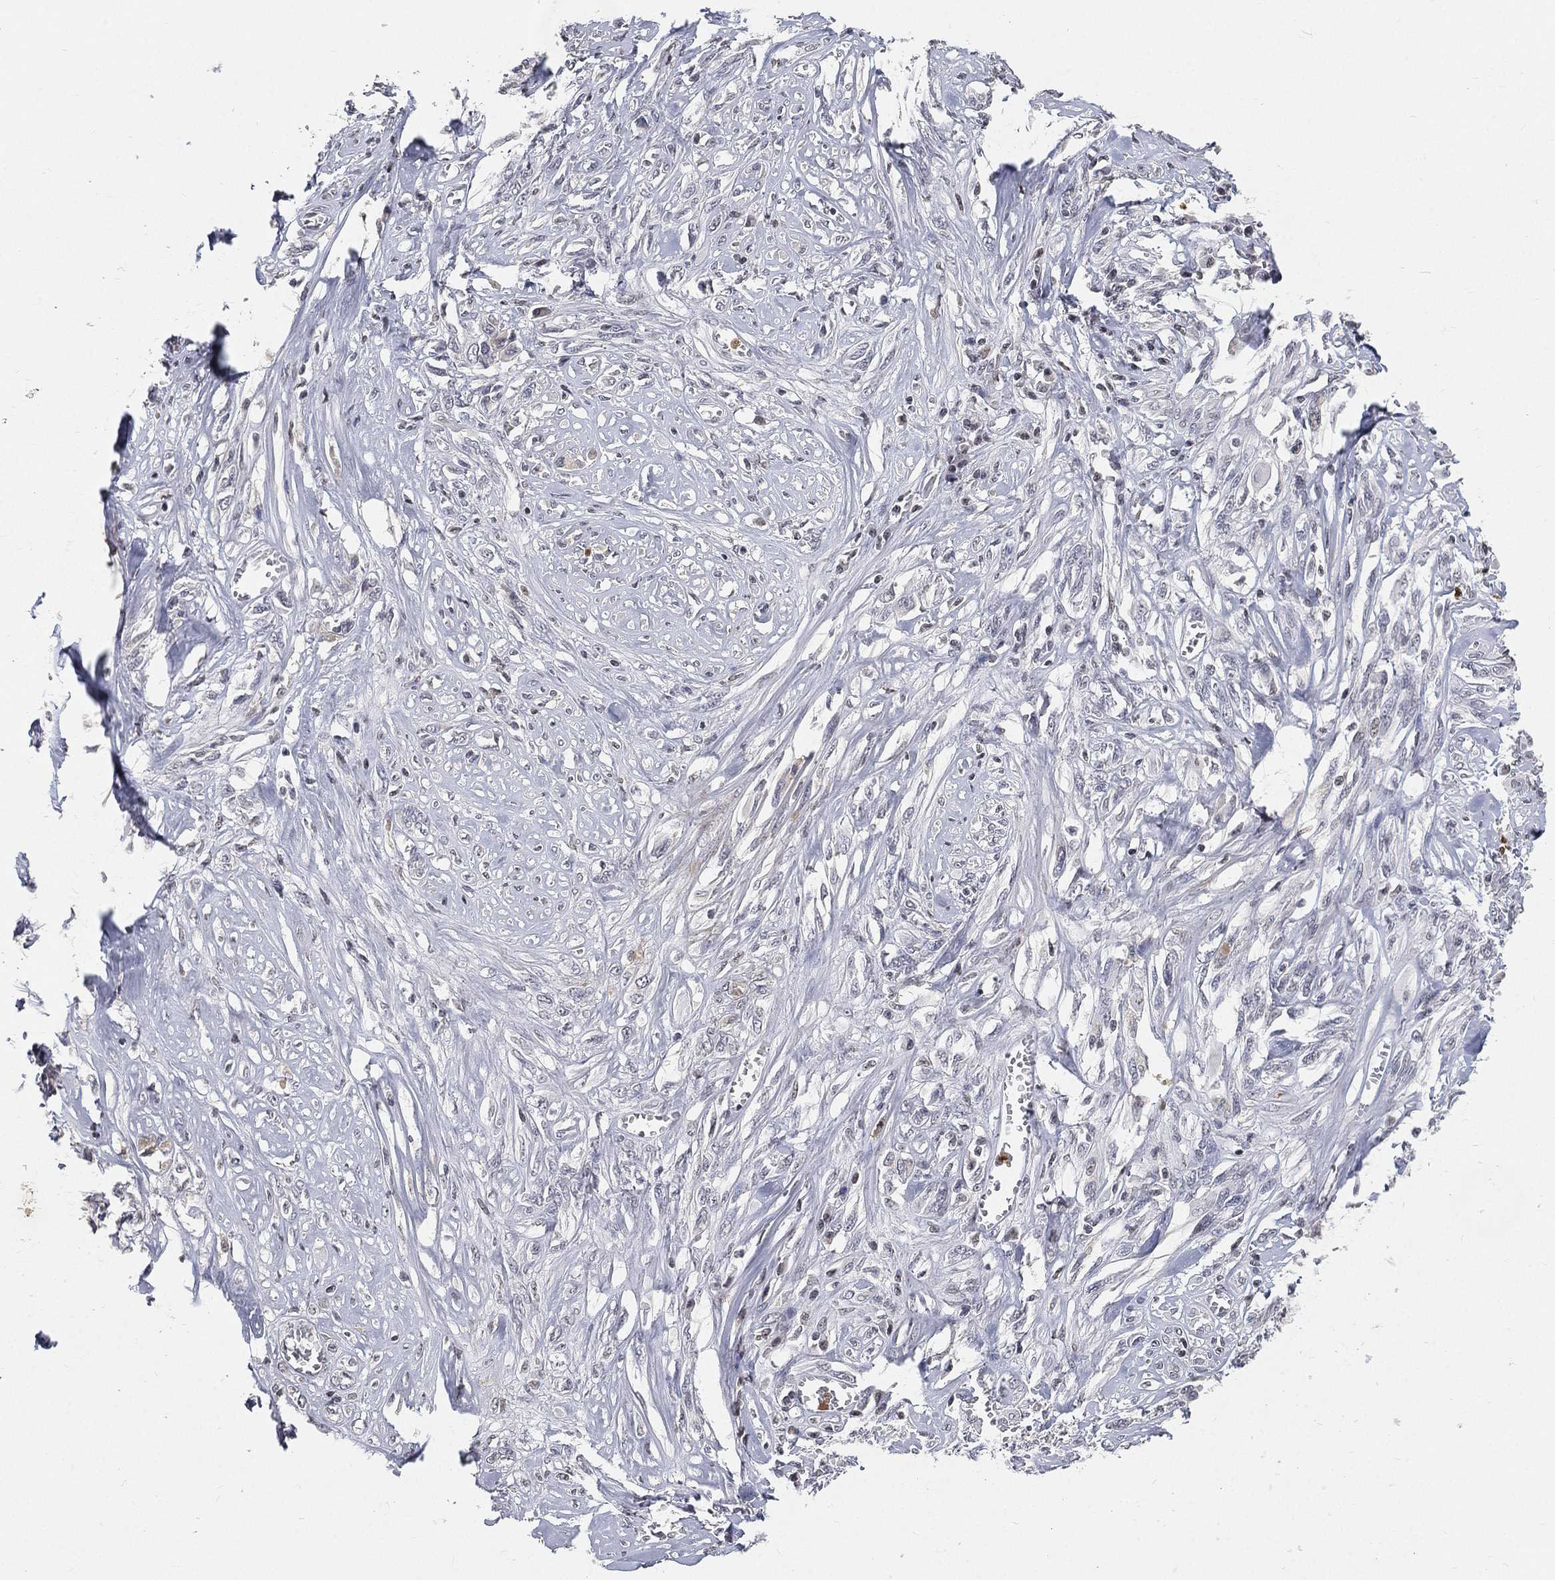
{"staining": {"intensity": "negative", "quantity": "none", "location": "none"}, "tissue": "melanoma", "cell_type": "Tumor cells", "image_type": "cancer", "snomed": [{"axis": "morphology", "description": "Malignant melanoma, NOS"}, {"axis": "topography", "description": "Skin"}], "caption": "This is a micrograph of immunohistochemistry (IHC) staining of melanoma, which shows no staining in tumor cells.", "gene": "ARG1", "patient": {"sex": "female", "age": 91}}